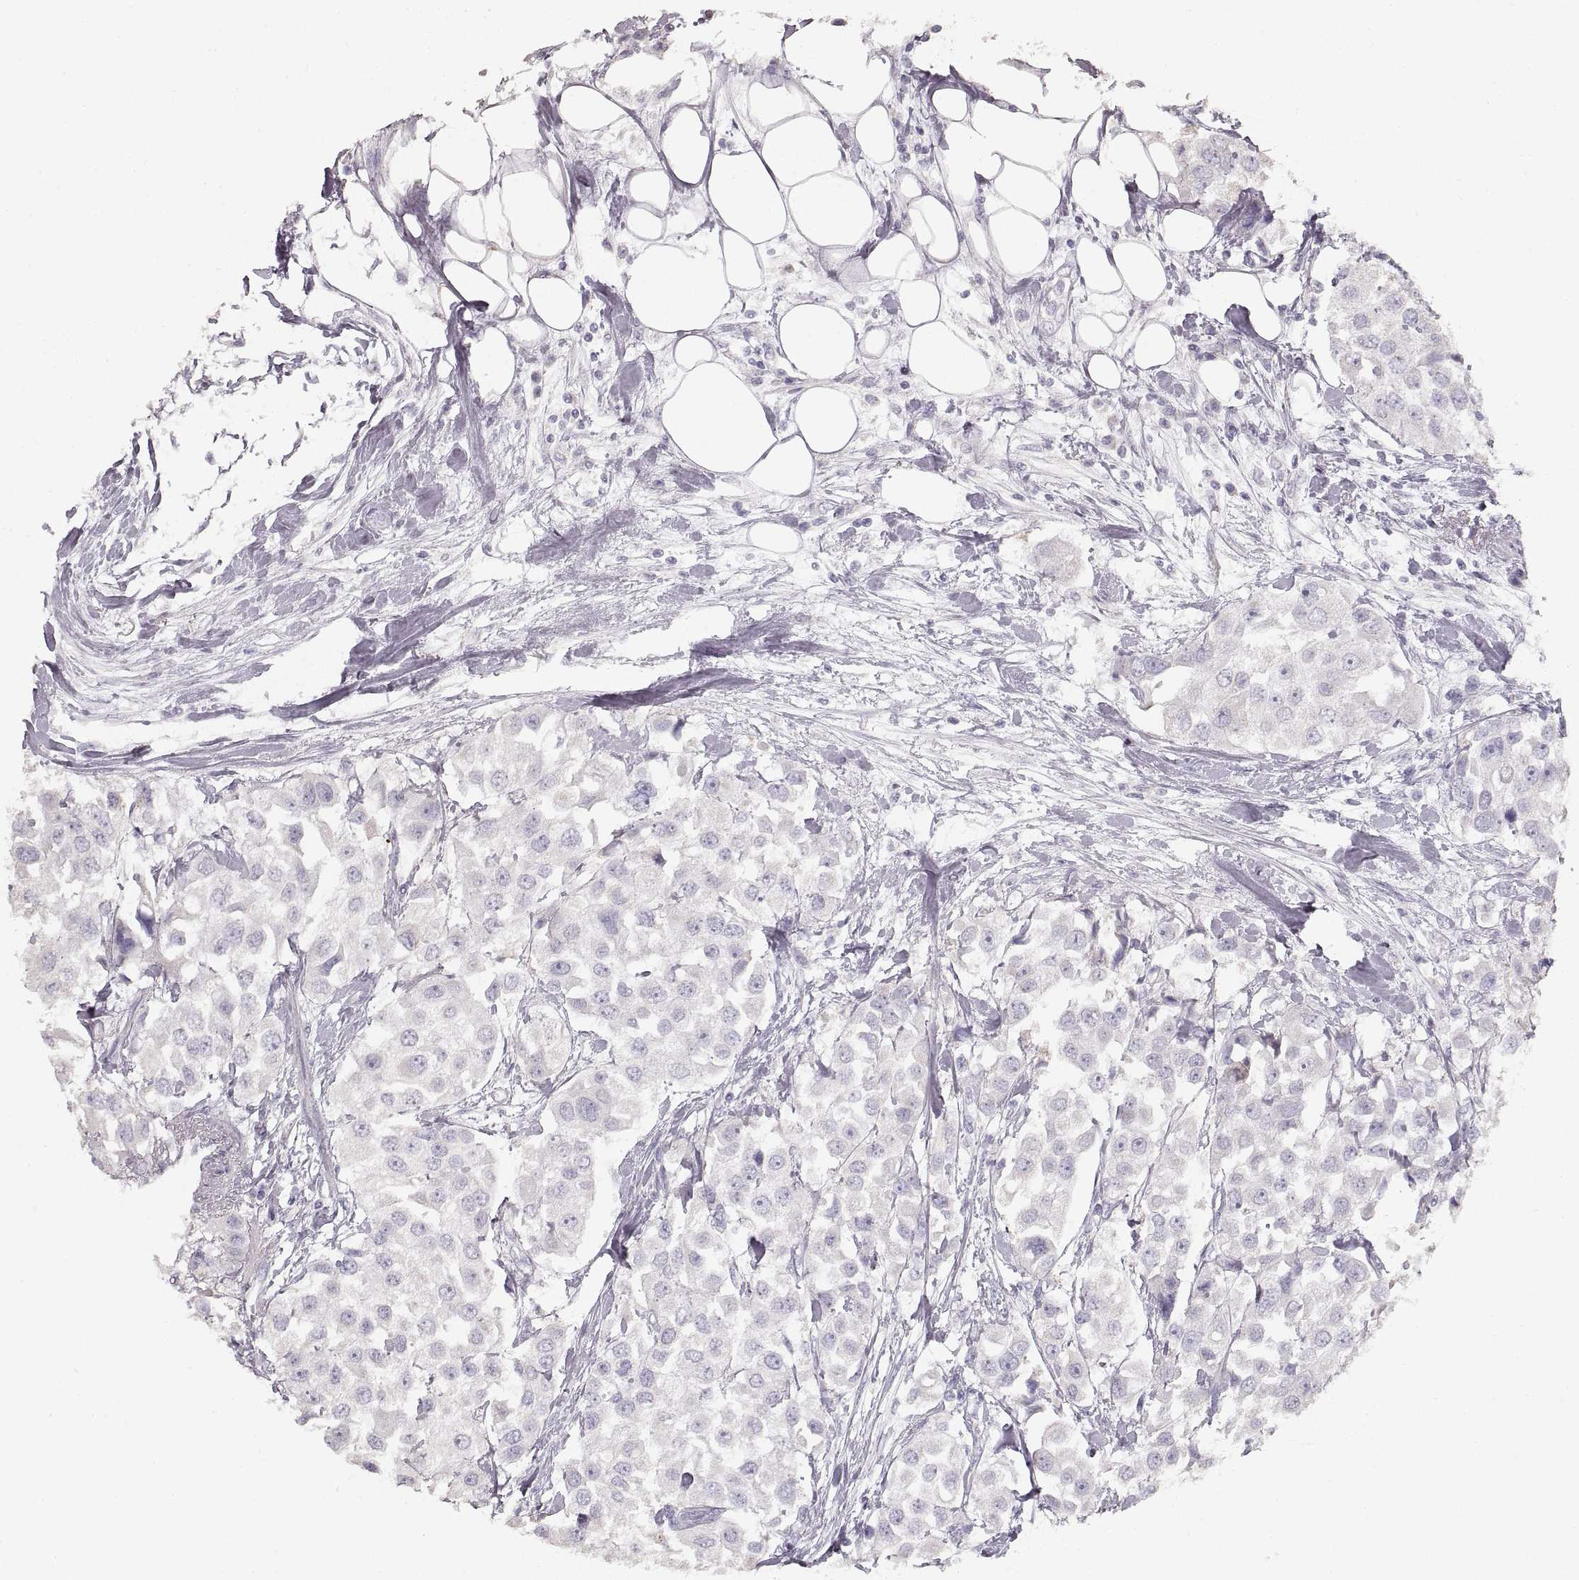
{"staining": {"intensity": "negative", "quantity": "none", "location": "none"}, "tissue": "urothelial cancer", "cell_type": "Tumor cells", "image_type": "cancer", "snomed": [{"axis": "morphology", "description": "Urothelial carcinoma, High grade"}, {"axis": "topography", "description": "Urinary bladder"}], "caption": "Immunohistochemistry (IHC) photomicrograph of human urothelial cancer stained for a protein (brown), which displays no positivity in tumor cells. (Stains: DAB IHC with hematoxylin counter stain, Microscopy: brightfield microscopy at high magnification).", "gene": "ZP3", "patient": {"sex": "female", "age": 64}}